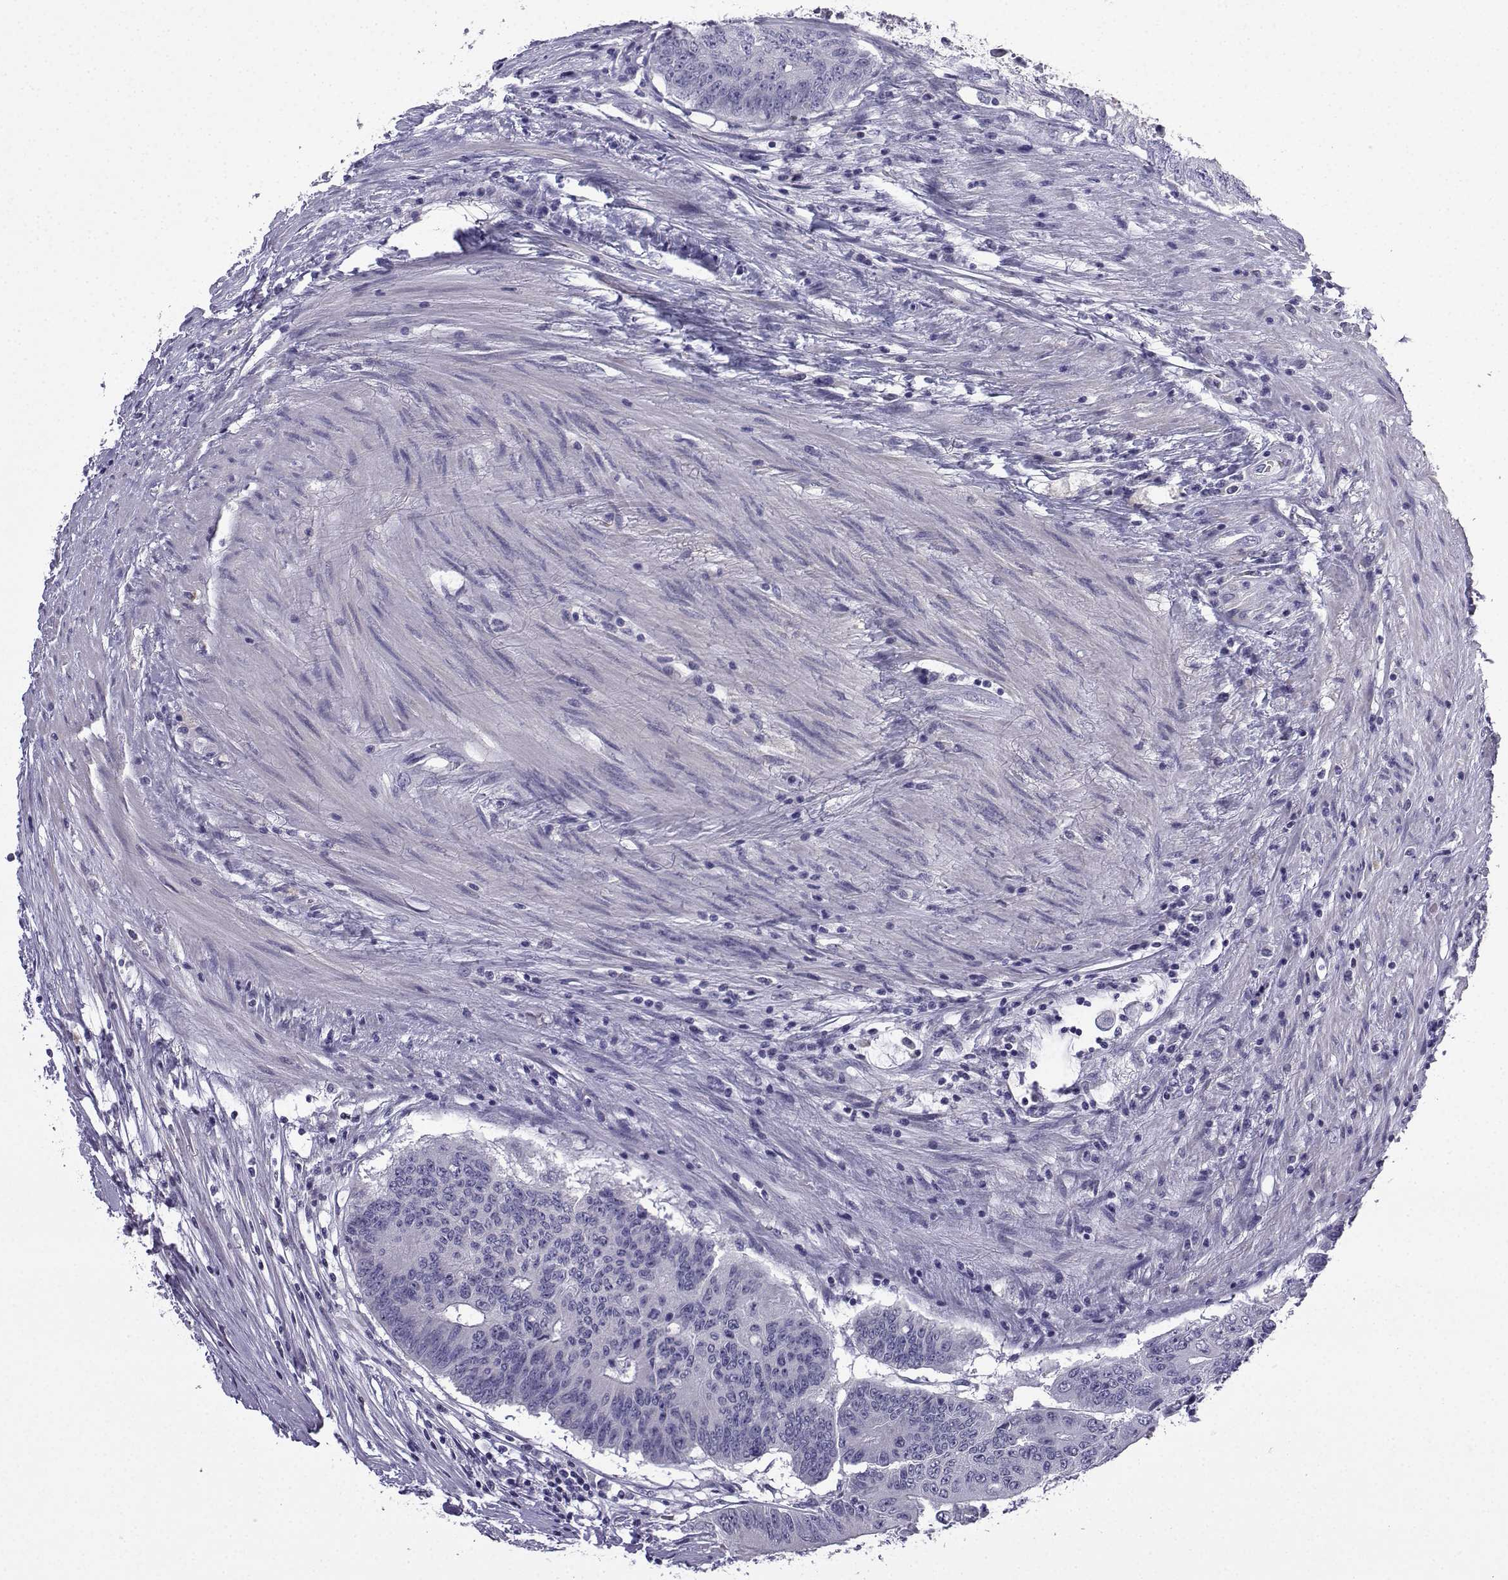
{"staining": {"intensity": "negative", "quantity": "none", "location": "none"}, "tissue": "colorectal cancer", "cell_type": "Tumor cells", "image_type": "cancer", "snomed": [{"axis": "morphology", "description": "Adenocarcinoma, NOS"}, {"axis": "topography", "description": "Rectum"}], "caption": "Immunohistochemistry (IHC) micrograph of neoplastic tissue: adenocarcinoma (colorectal) stained with DAB (3,3'-diaminobenzidine) shows no significant protein expression in tumor cells.", "gene": "SPACA7", "patient": {"sex": "male", "age": 59}}